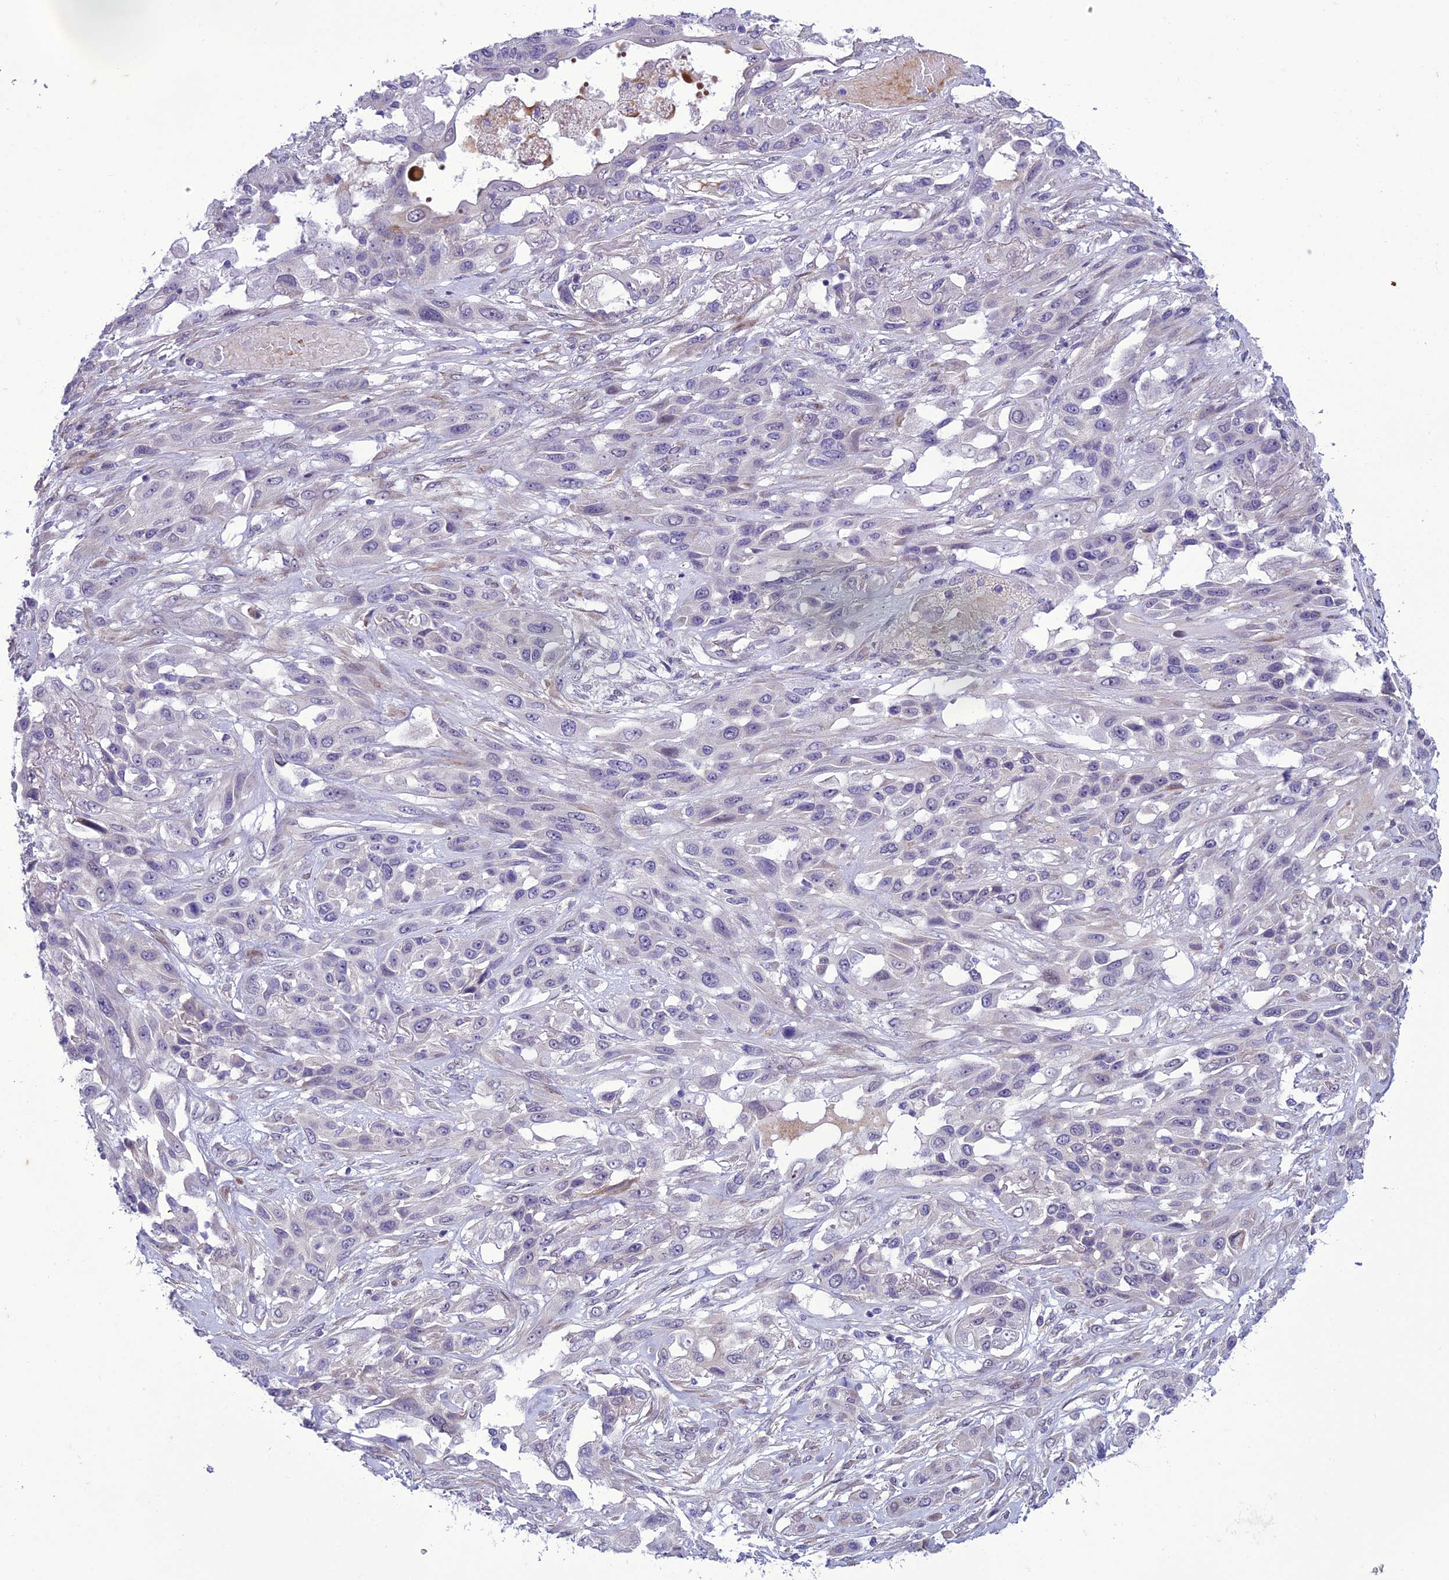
{"staining": {"intensity": "negative", "quantity": "none", "location": "none"}, "tissue": "lung cancer", "cell_type": "Tumor cells", "image_type": "cancer", "snomed": [{"axis": "morphology", "description": "Squamous cell carcinoma, NOS"}, {"axis": "topography", "description": "Lung"}], "caption": "Immunohistochemistry (IHC) photomicrograph of human lung cancer (squamous cell carcinoma) stained for a protein (brown), which displays no expression in tumor cells.", "gene": "GAB4", "patient": {"sex": "female", "age": 70}}